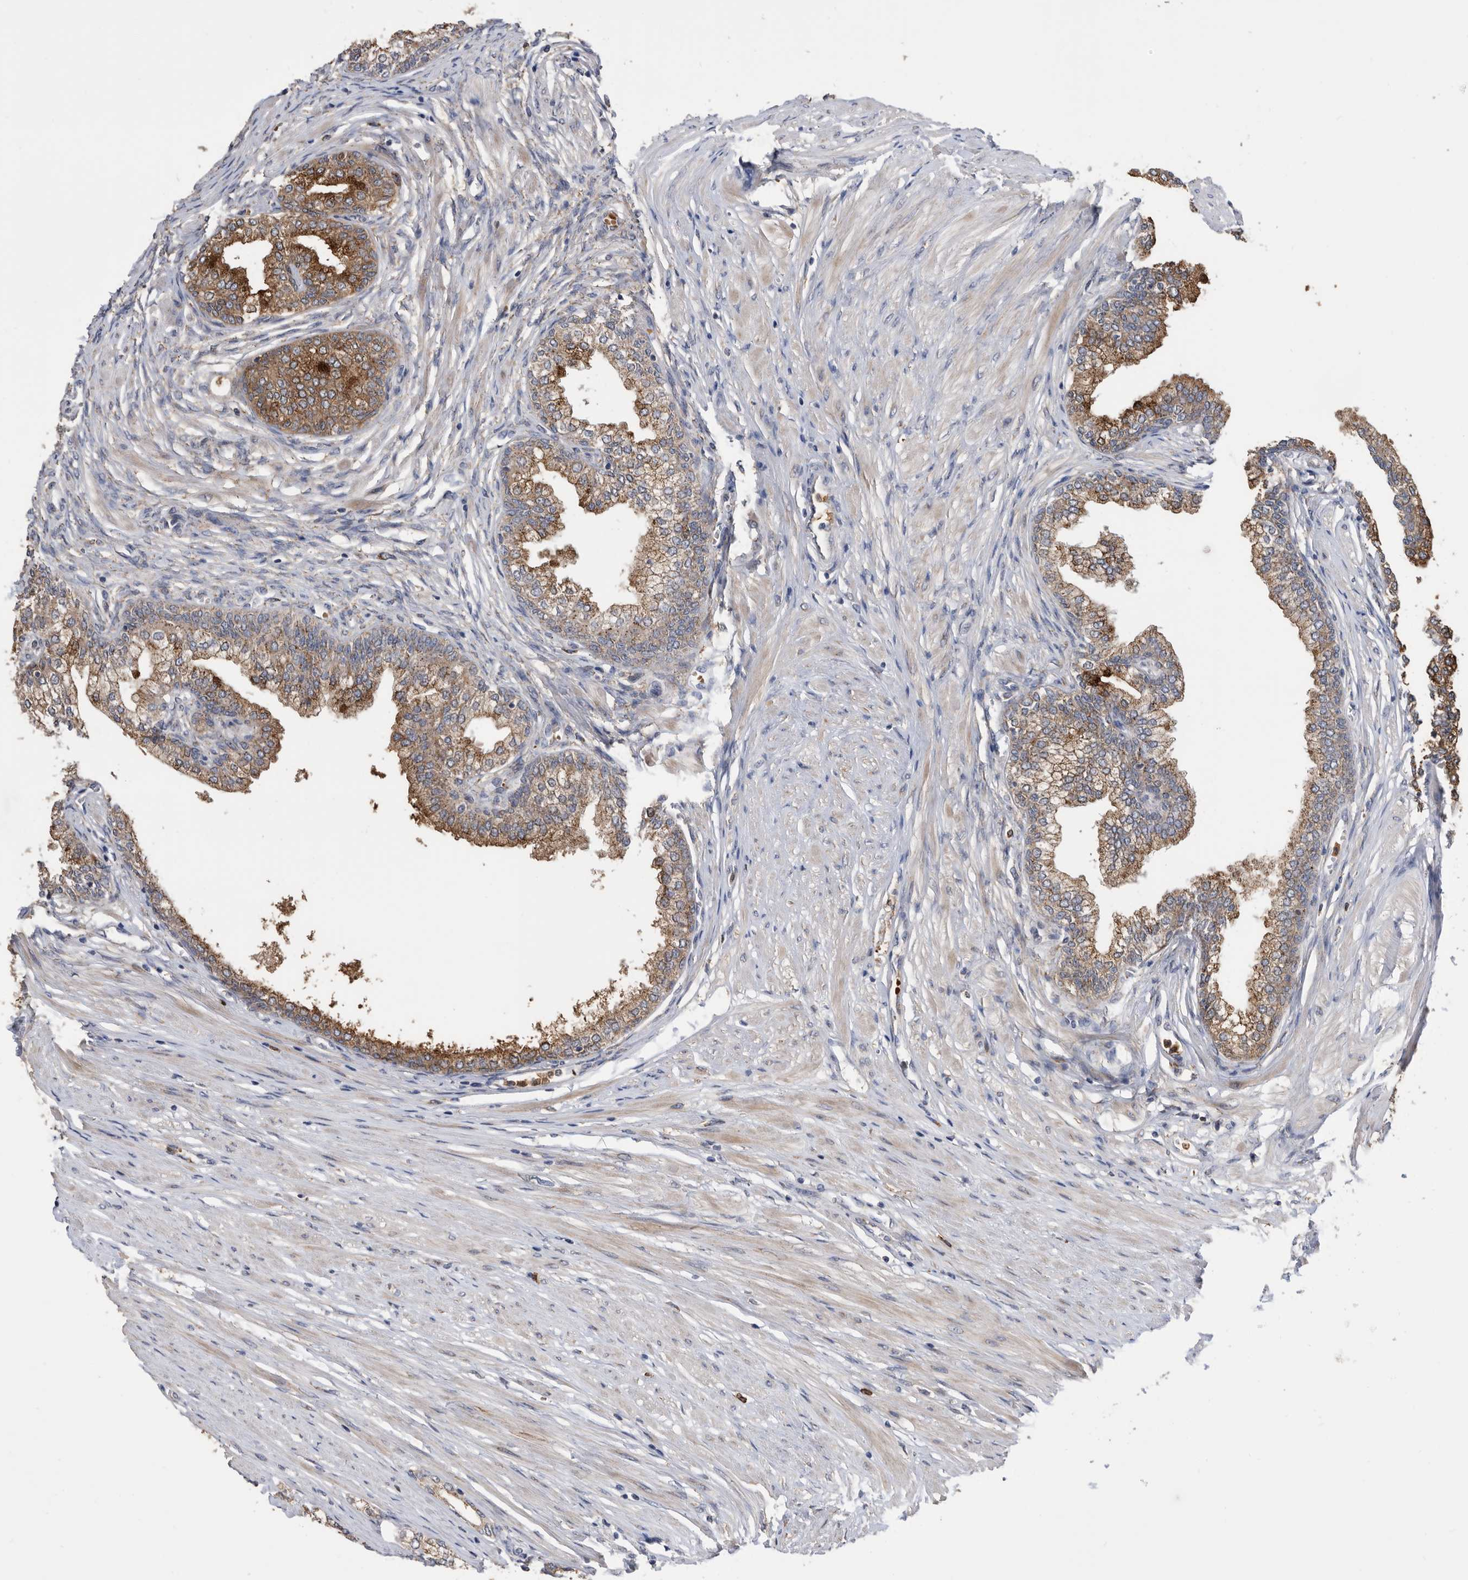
{"staining": {"intensity": "strong", "quantity": "25%-75%", "location": "cytoplasmic/membranous"}, "tissue": "prostate", "cell_type": "Glandular cells", "image_type": "normal", "snomed": [{"axis": "morphology", "description": "Normal tissue, NOS"}, {"axis": "morphology", "description": "Urothelial carcinoma, Low grade"}, {"axis": "topography", "description": "Urinary bladder"}, {"axis": "topography", "description": "Prostate"}], "caption": "Prostate was stained to show a protein in brown. There is high levels of strong cytoplasmic/membranous staining in about 25%-75% of glandular cells. The staining is performed using DAB (3,3'-diaminobenzidine) brown chromogen to label protein expression. The nuclei are counter-stained blue using hematoxylin.", "gene": "CRISPLD2", "patient": {"sex": "male", "age": 60}}